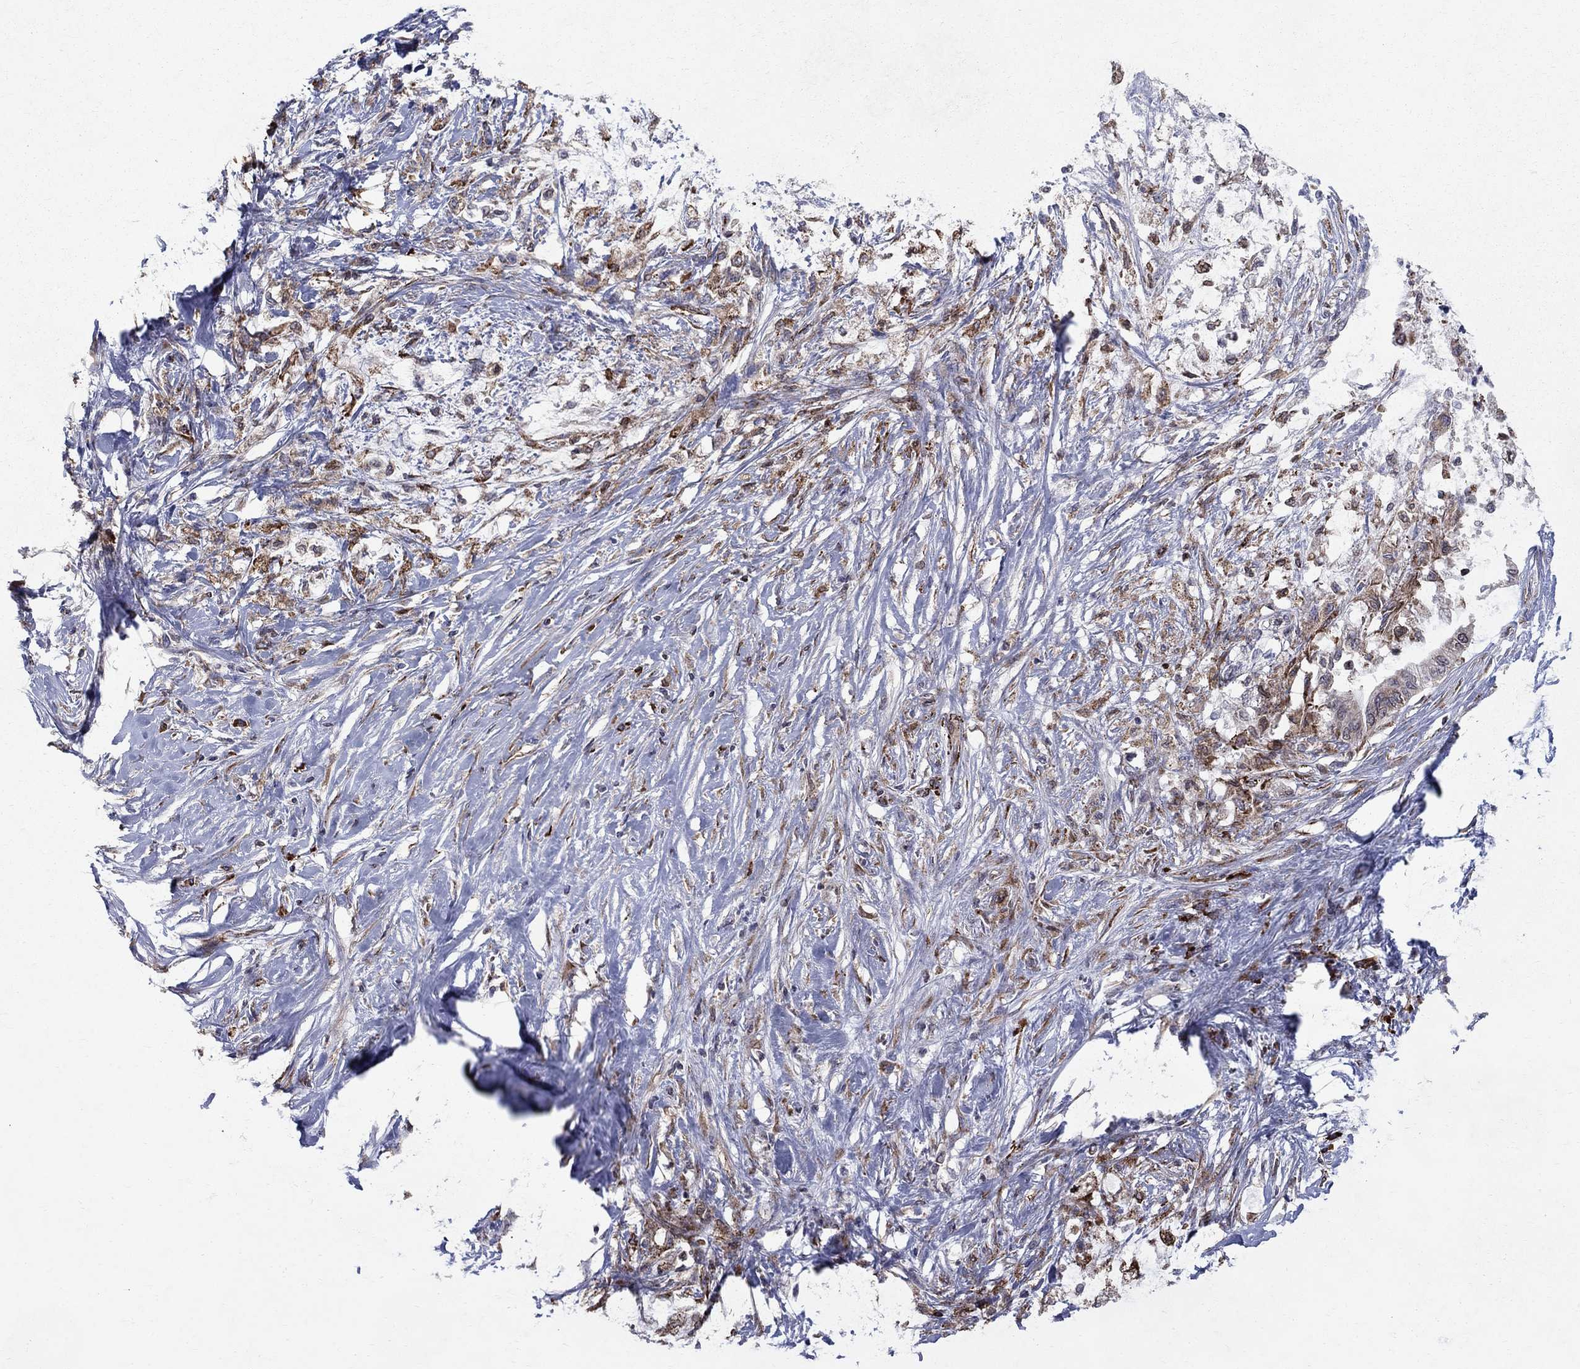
{"staining": {"intensity": "weak", "quantity": "25%-75%", "location": "cytoplasmic/membranous,nuclear"}, "tissue": "pancreatic cancer", "cell_type": "Tumor cells", "image_type": "cancer", "snomed": [{"axis": "morphology", "description": "Normal tissue, NOS"}, {"axis": "morphology", "description": "Adenocarcinoma, NOS"}, {"axis": "topography", "description": "Pancreas"}, {"axis": "topography", "description": "Duodenum"}], "caption": "Protein staining of pancreatic cancer tissue shows weak cytoplasmic/membranous and nuclear expression in about 25%-75% of tumor cells.", "gene": "CAB39L", "patient": {"sex": "female", "age": 60}}